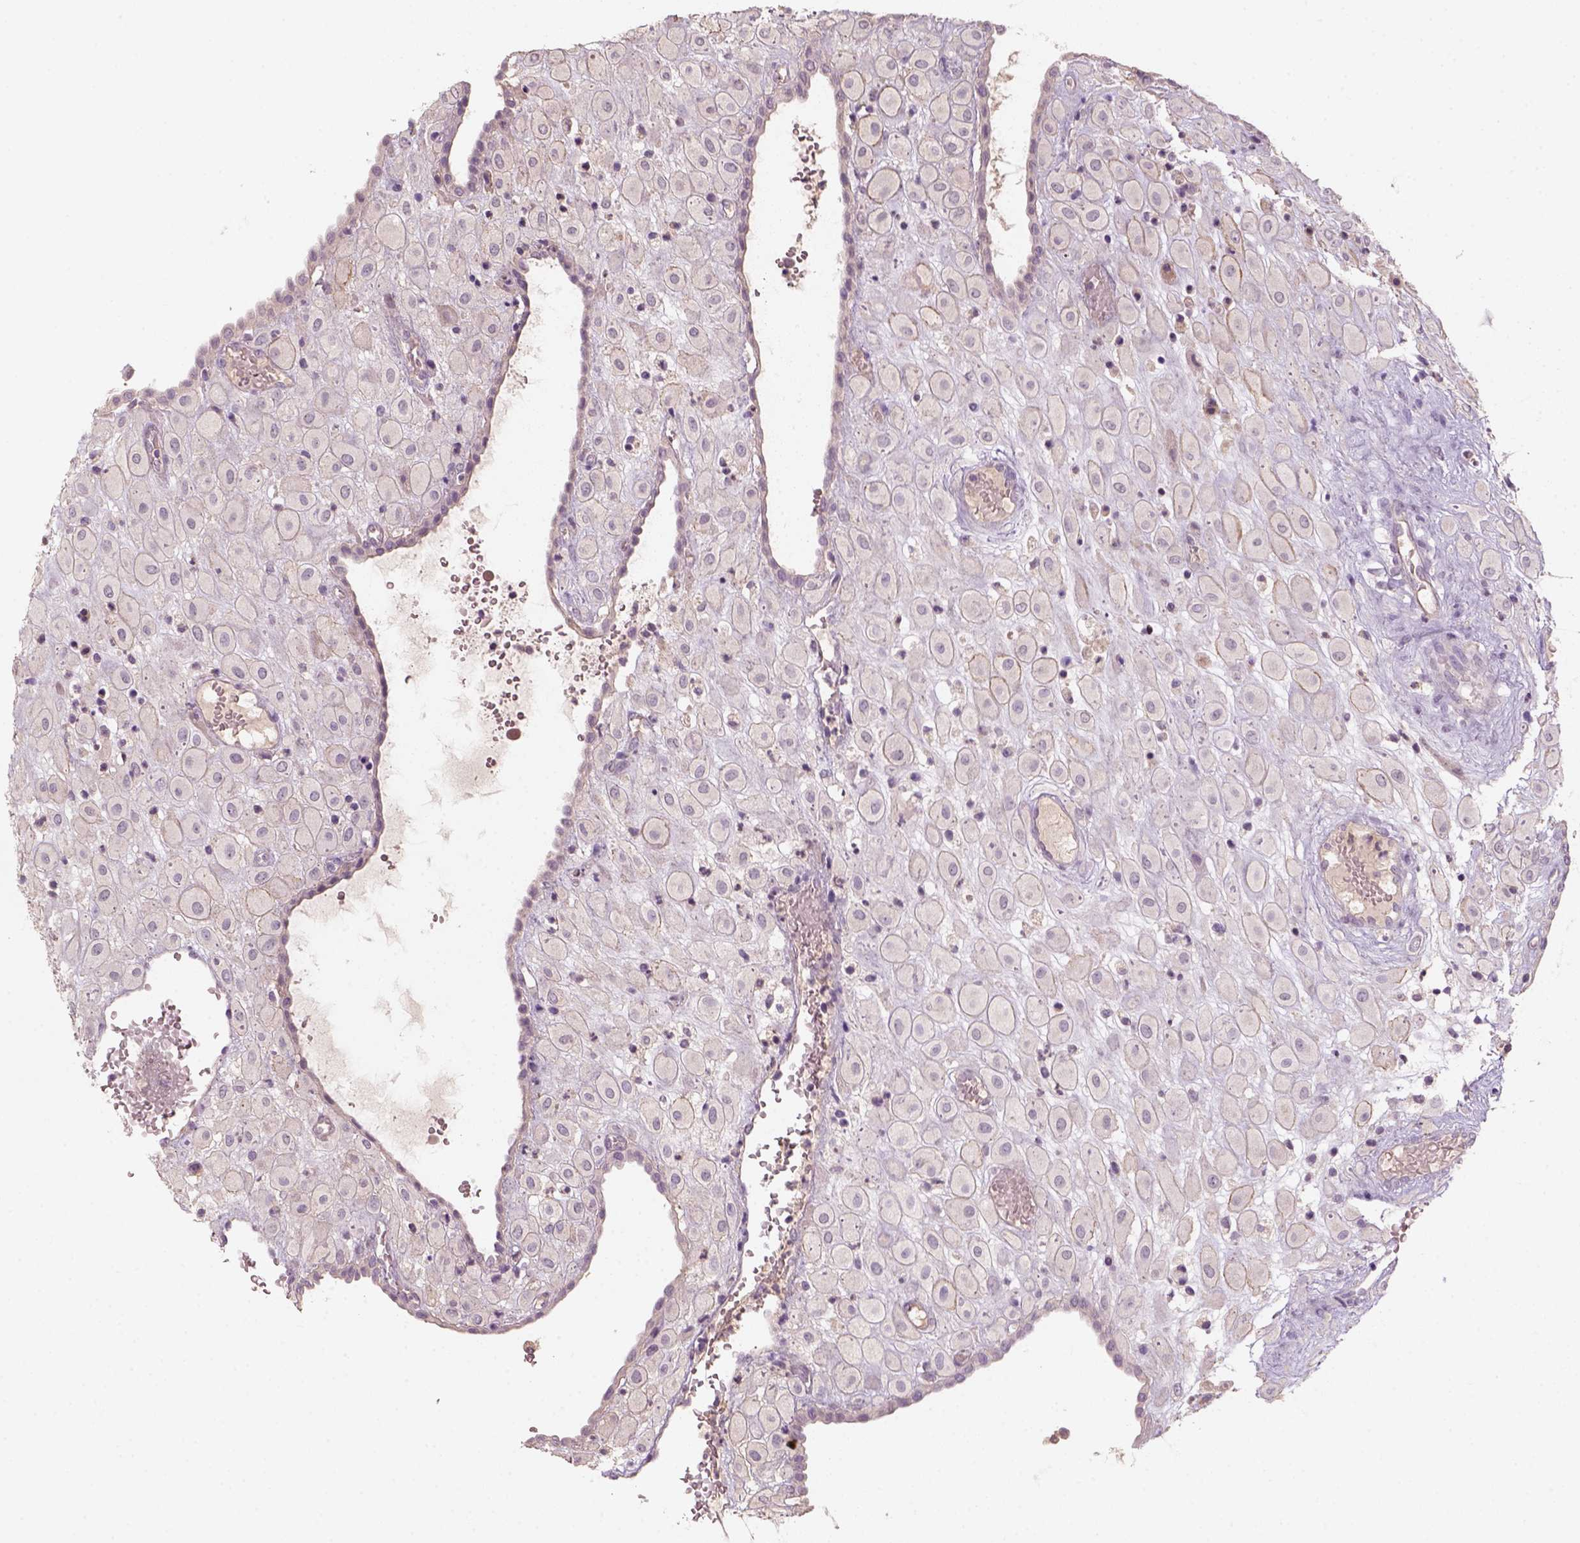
{"staining": {"intensity": "weak", "quantity": "<25%", "location": "cytoplasmic/membranous"}, "tissue": "placenta", "cell_type": "Decidual cells", "image_type": "normal", "snomed": [{"axis": "morphology", "description": "Normal tissue, NOS"}, {"axis": "topography", "description": "Placenta"}], "caption": "High power microscopy photomicrograph of an immunohistochemistry (IHC) histopathology image of normal placenta, revealing no significant positivity in decidual cells.", "gene": "AQP9", "patient": {"sex": "female", "age": 24}}